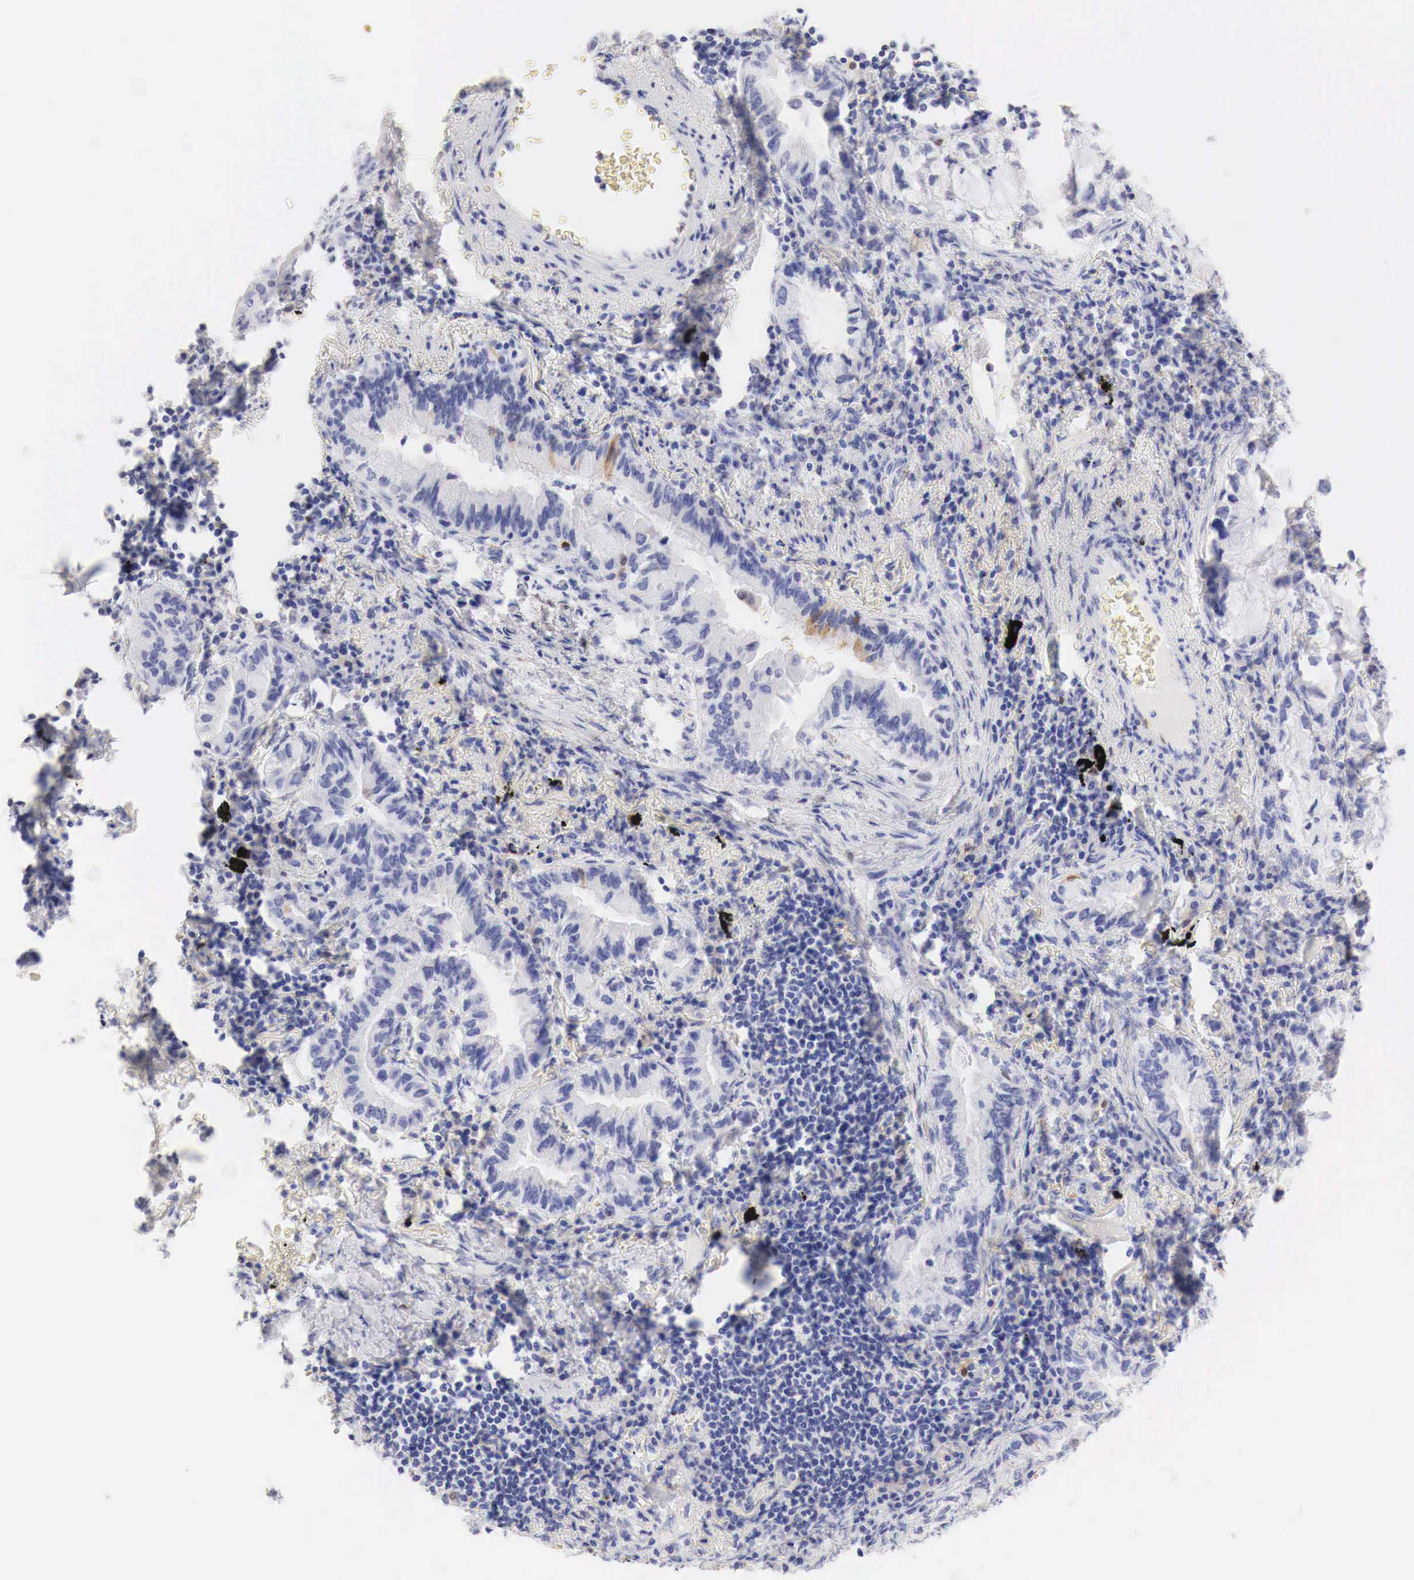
{"staining": {"intensity": "moderate", "quantity": "<25%", "location": "cytoplasmic/membranous"}, "tissue": "lung cancer", "cell_type": "Tumor cells", "image_type": "cancer", "snomed": [{"axis": "morphology", "description": "Adenocarcinoma, NOS"}, {"axis": "topography", "description": "Lung"}], "caption": "Adenocarcinoma (lung) stained with a brown dye demonstrates moderate cytoplasmic/membranous positive expression in about <25% of tumor cells.", "gene": "CDKN2A", "patient": {"sex": "female", "age": 50}}